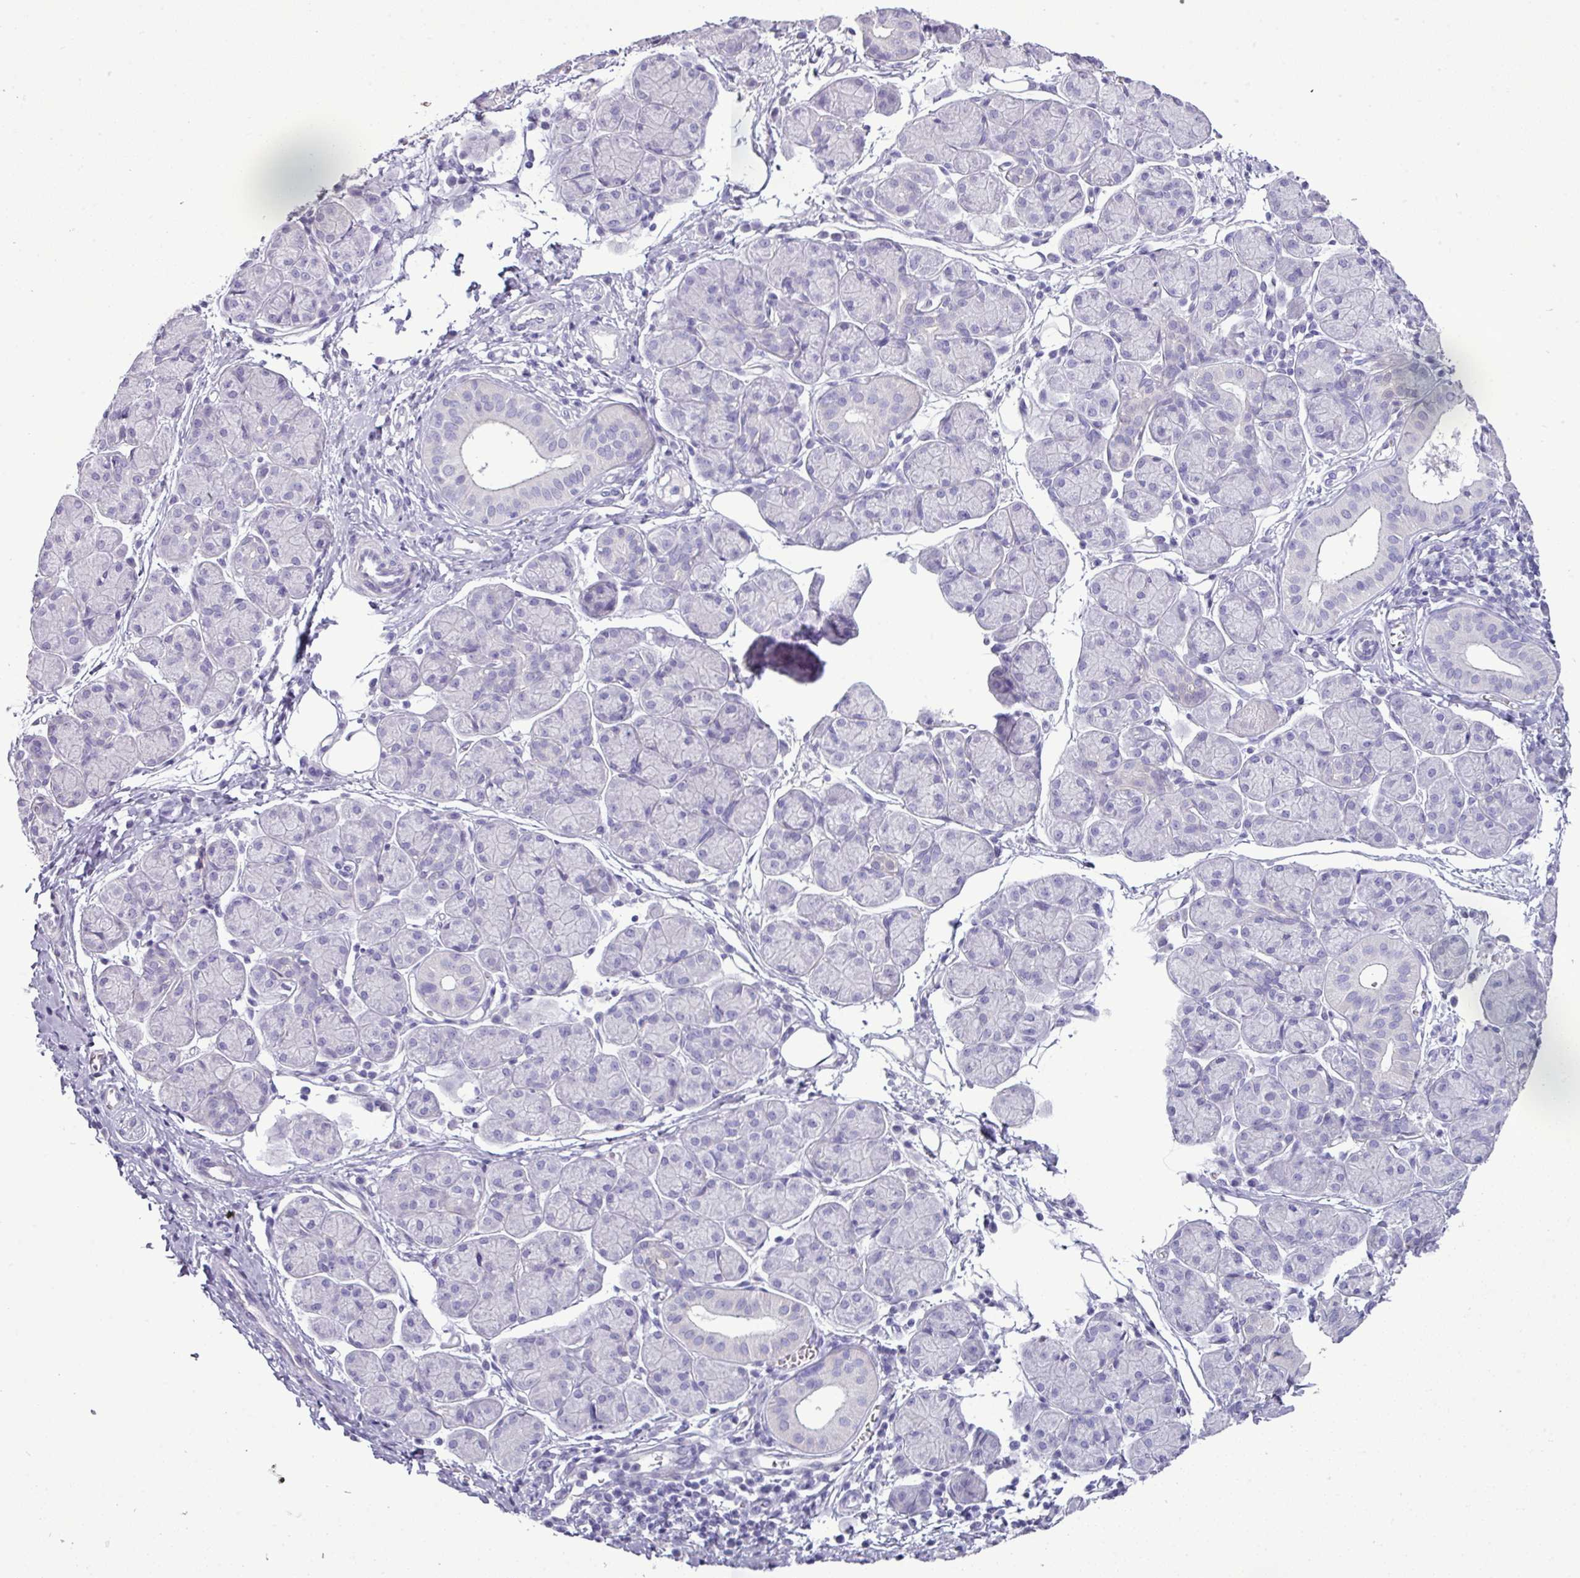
{"staining": {"intensity": "negative", "quantity": "none", "location": "none"}, "tissue": "salivary gland", "cell_type": "Glandular cells", "image_type": "normal", "snomed": [{"axis": "morphology", "description": "Normal tissue, NOS"}, {"axis": "morphology", "description": "Inflammation, NOS"}, {"axis": "topography", "description": "Lymph node"}, {"axis": "topography", "description": "Salivary gland"}], "caption": "A high-resolution photomicrograph shows immunohistochemistry staining of normal salivary gland, which demonstrates no significant staining in glandular cells.", "gene": "GSTA1", "patient": {"sex": "male", "age": 3}}